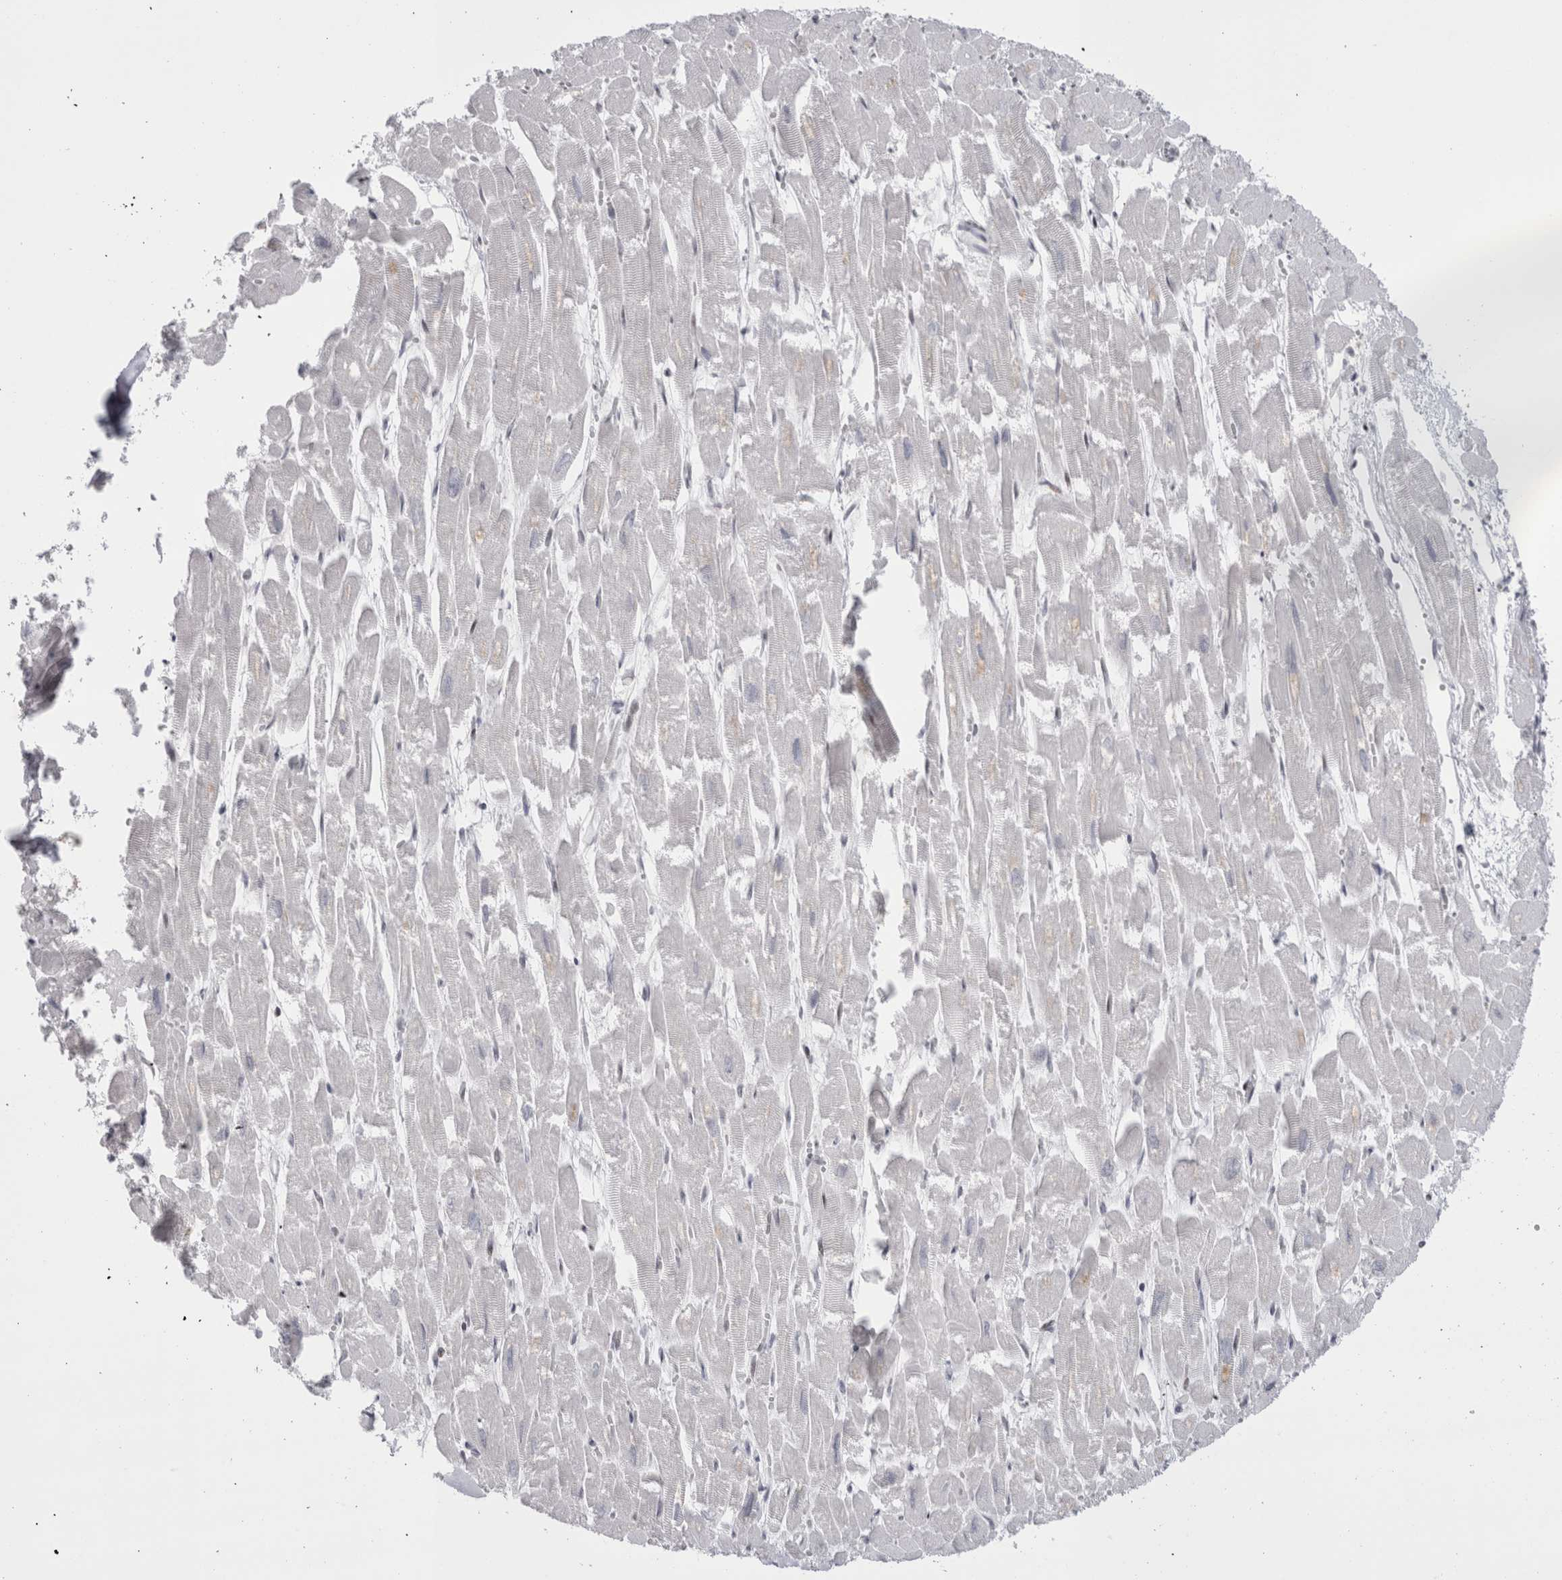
{"staining": {"intensity": "negative", "quantity": "none", "location": "none"}, "tissue": "heart muscle", "cell_type": "Cardiomyocytes", "image_type": "normal", "snomed": [{"axis": "morphology", "description": "Normal tissue, NOS"}, {"axis": "topography", "description": "Heart"}], "caption": "An immunohistochemistry photomicrograph of benign heart muscle is shown. There is no staining in cardiomyocytes of heart muscle. (DAB (3,3'-diaminobenzidine) IHC visualized using brightfield microscopy, high magnification).", "gene": "FNDC8", "patient": {"sex": "male", "age": 54}}